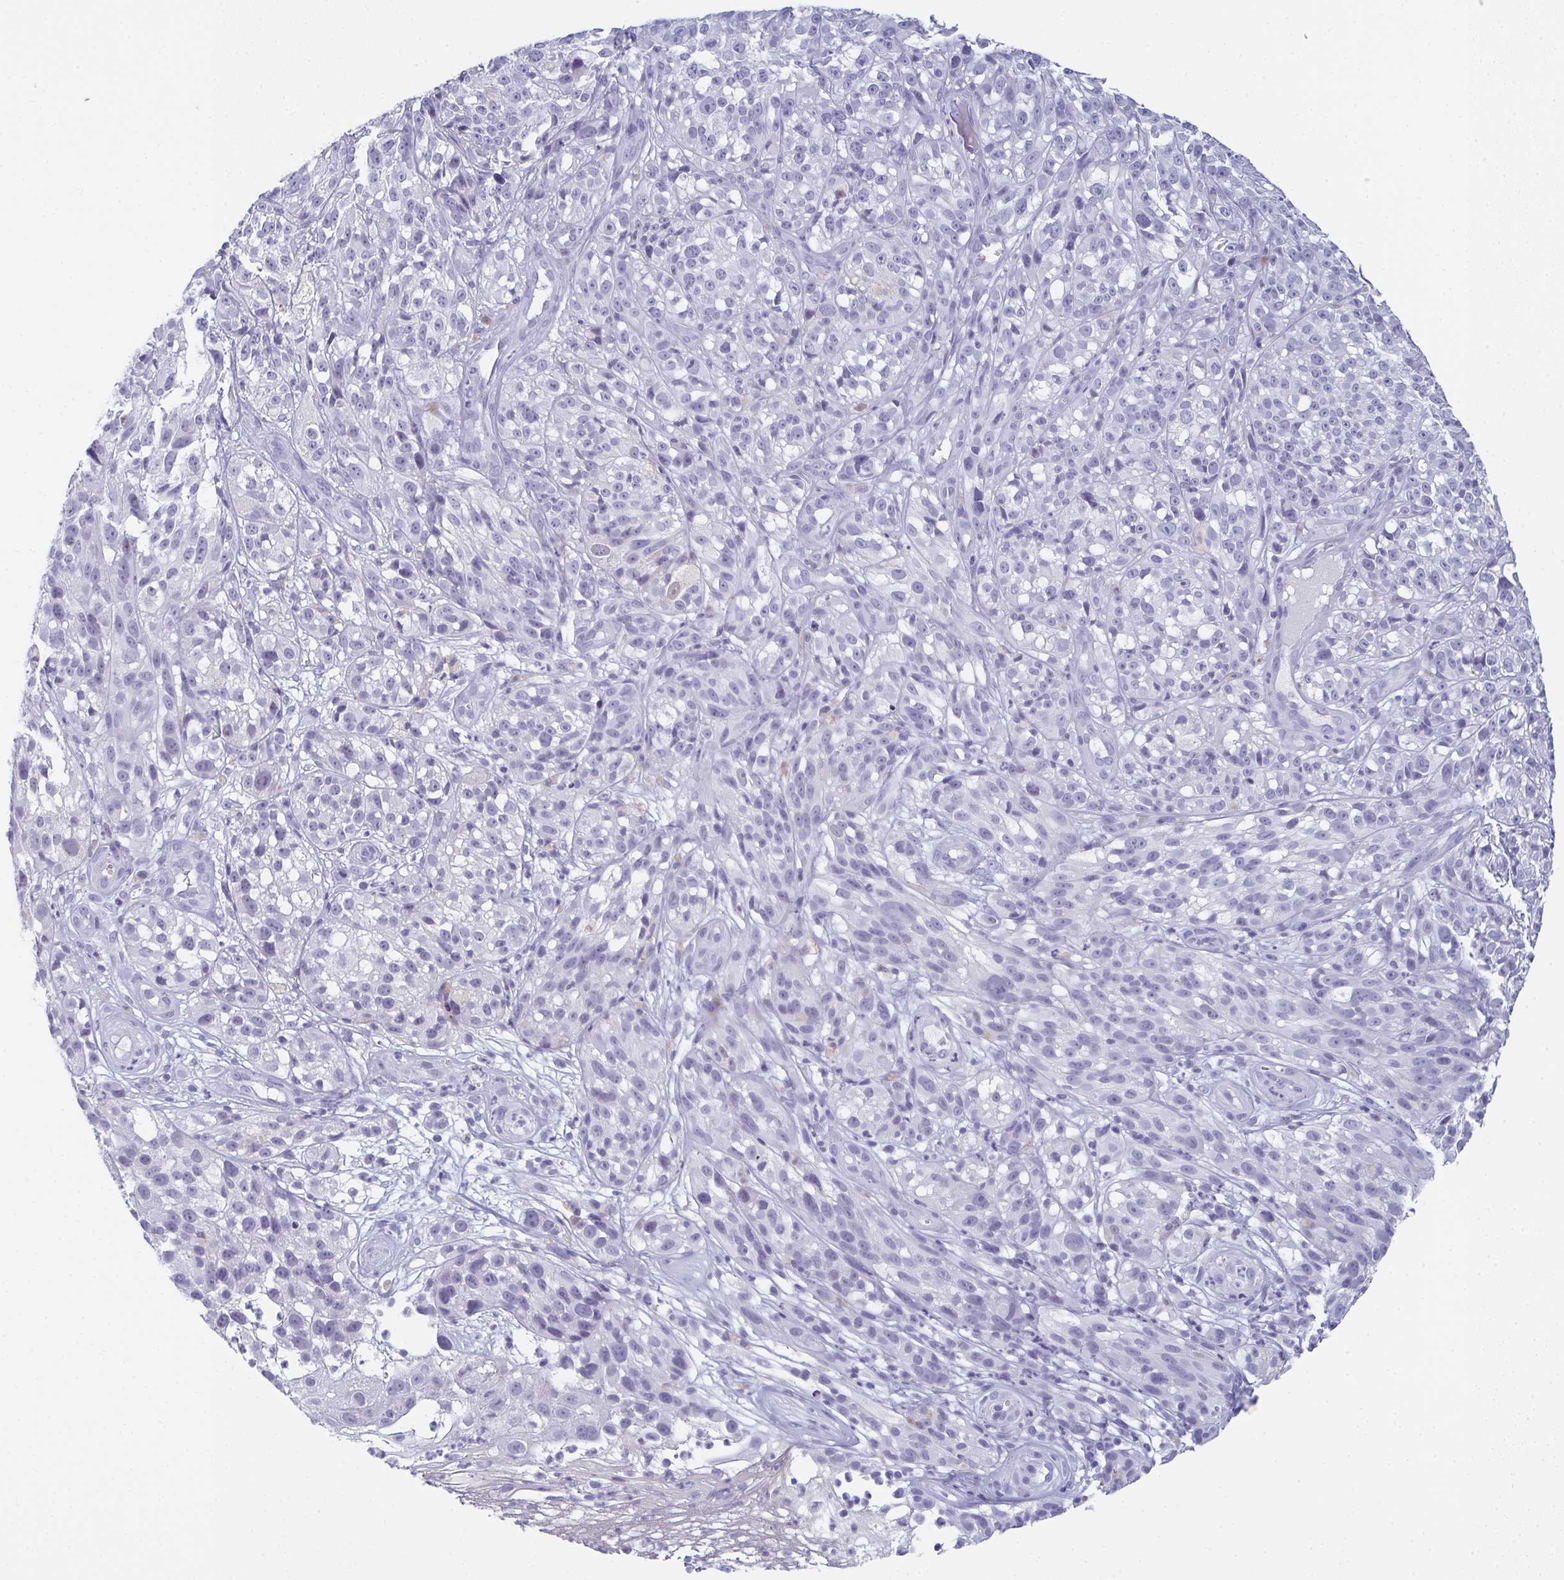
{"staining": {"intensity": "negative", "quantity": "none", "location": "none"}, "tissue": "melanoma", "cell_type": "Tumor cells", "image_type": "cancer", "snomed": [{"axis": "morphology", "description": "Malignant melanoma, NOS"}, {"axis": "topography", "description": "Skin"}], "caption": "Tumor cells show no significant expression in melanoma.", "gene": "SLC36A2", "patient": {"sex": "female", "age": 85}}